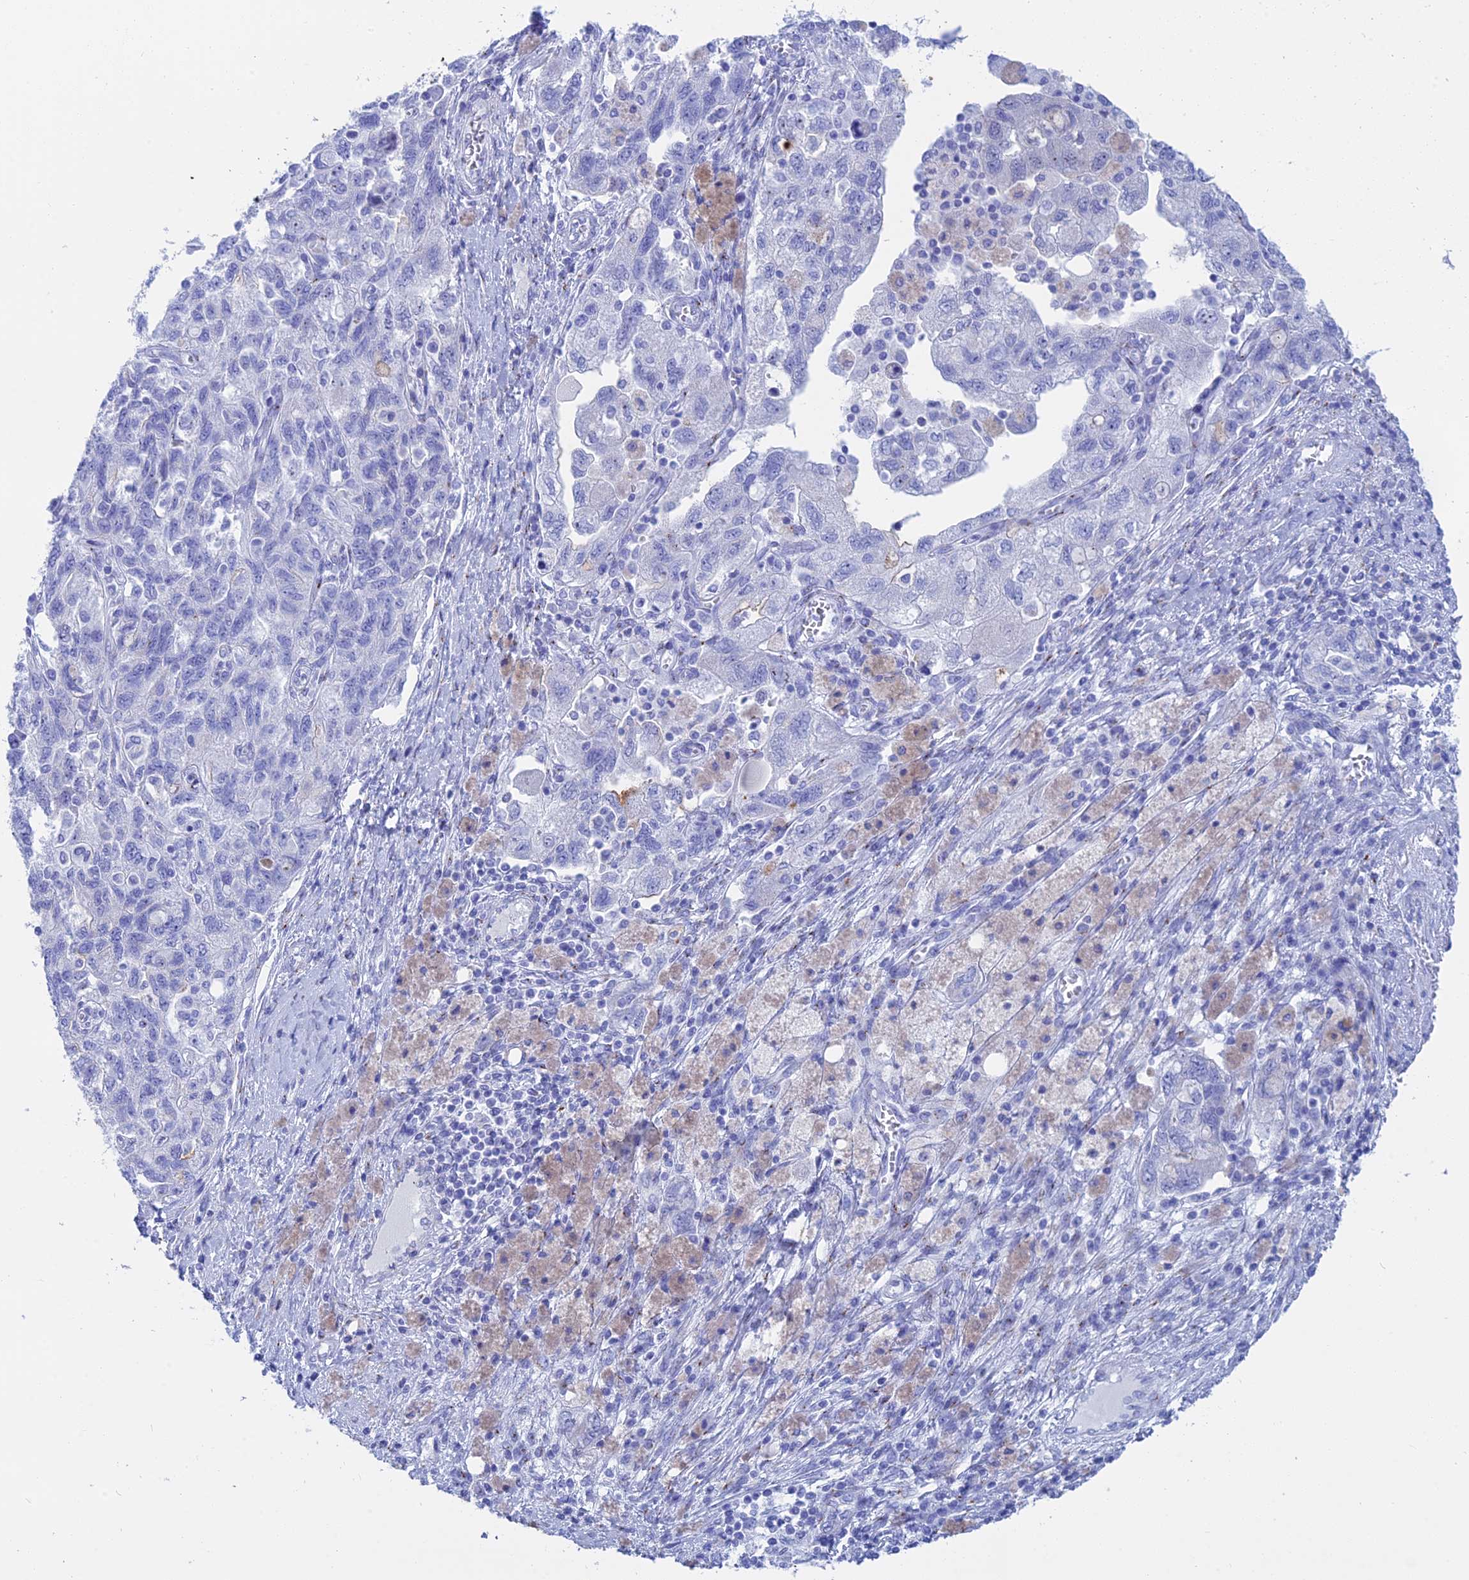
{"staining": {"intensity": "negative", "quantity": "none", "location": "none"}, "tissue": "ovarian cancer", "cell_type": "Tumor cells", "image_type": "cancer", "snomed": [{"axis": "morphology", "description": "Carcinoma, NOS"}, {"axis": "morphology", "description": "Cystadenocarcinoma, serous, NOS"}, {"axis": "topography", "description": "Ovary"}], "caption": "Protein analysis of ovarian cancer (serous cystadenocarcinoma) reveals no significant staining in tumor cells.", "gene": "ERICH4", "patient": {"sex": "female", "age": 69}}